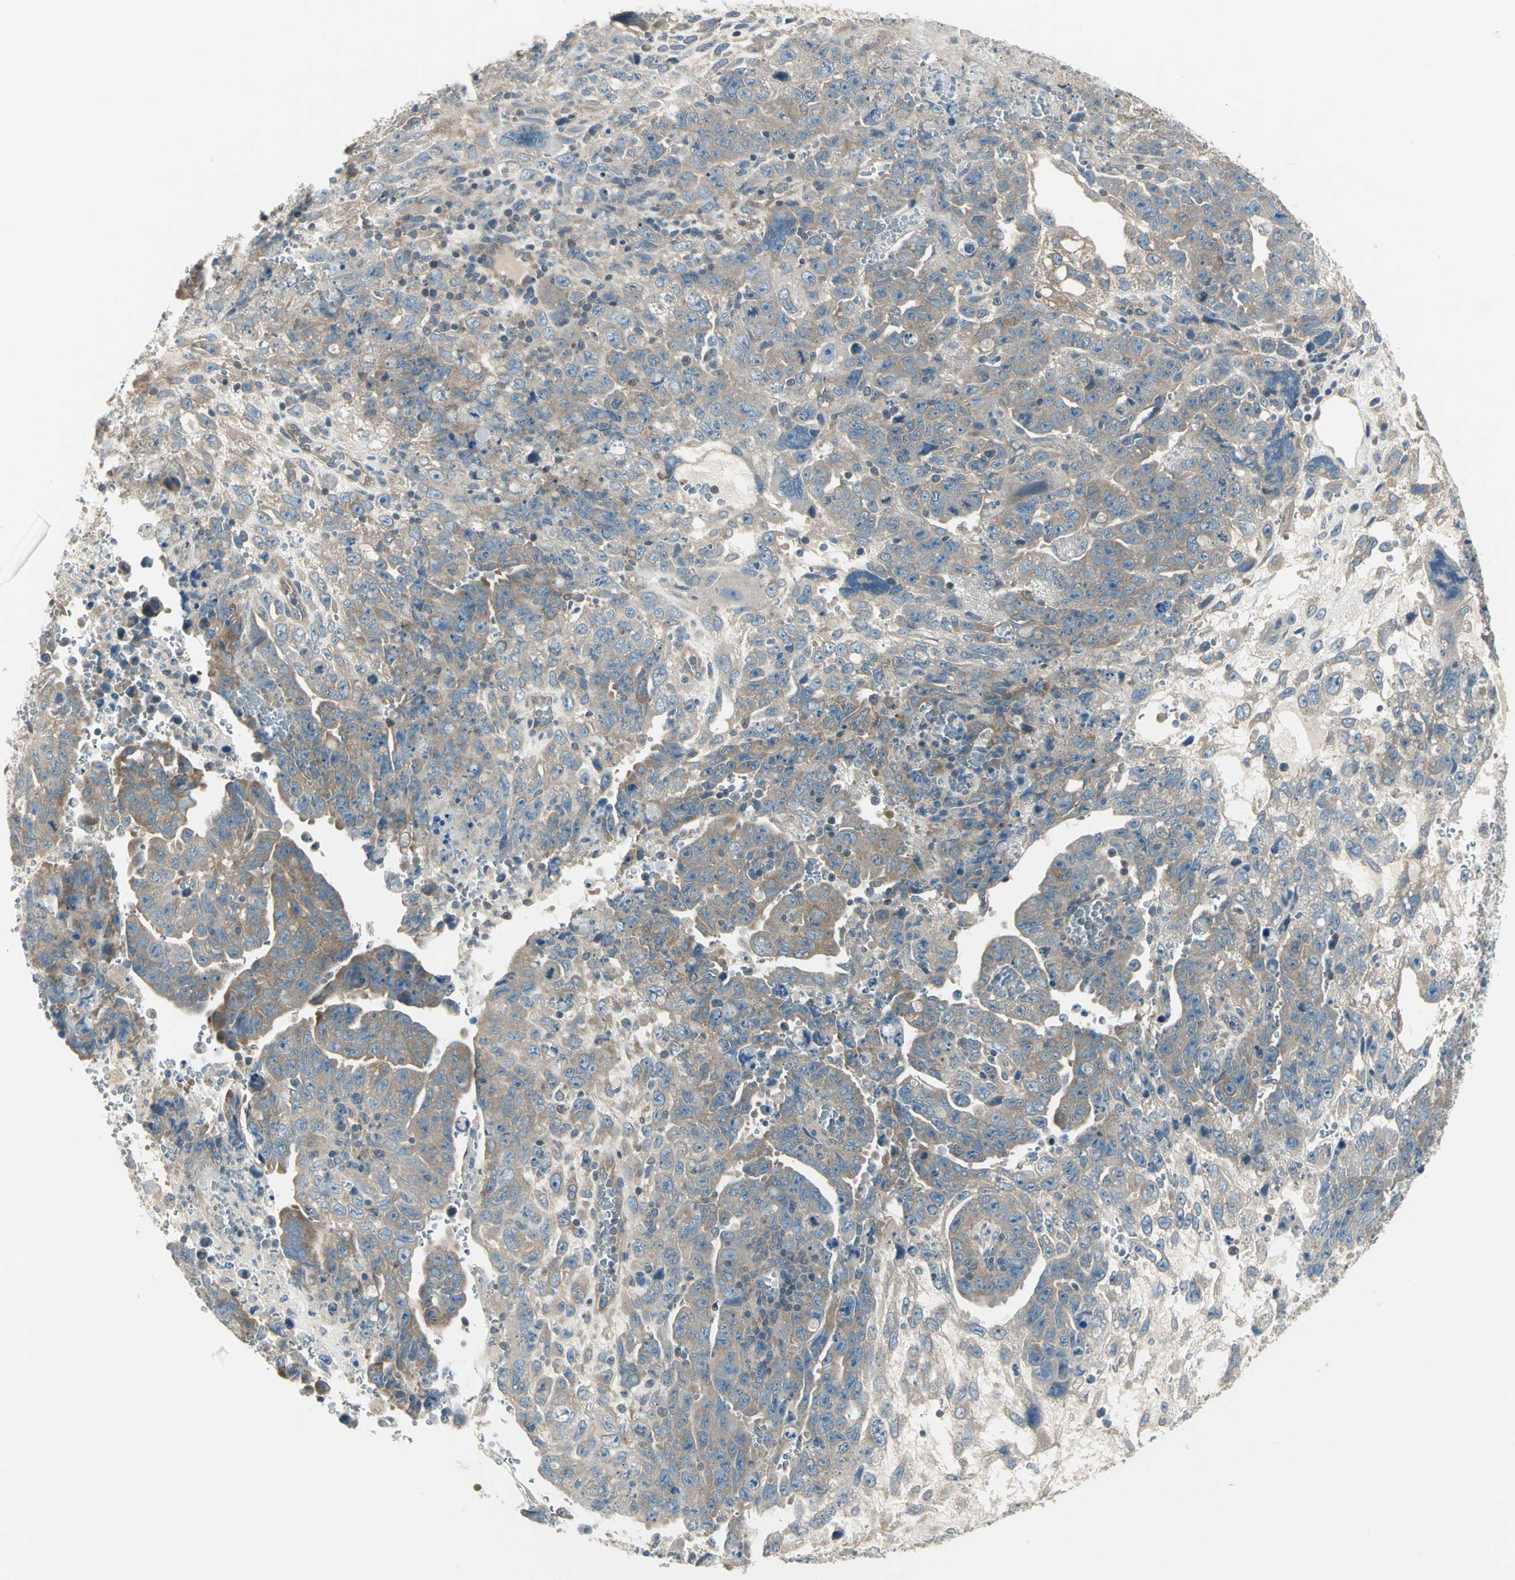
{"staining": {"intensity": "moderate", "quantity": ">75%", "location": "cytoplasmic/membranous"}, "tissue": "testis cancer", "cell_type": "Tumor cells", "image_type": "cancer", "snomed": [{"axis": "morphology", "description": "Carcinoma, Embryonal, NOS"}, {"axis": "topography", "description": "Testis"}], "caption": "A brown stain labels moderate cytoplasmic/membranous staining of a protein in human testis cancer tumor cells.", "gene": "PRKAA1", "patient": {"sex": "male", "age": 28}}